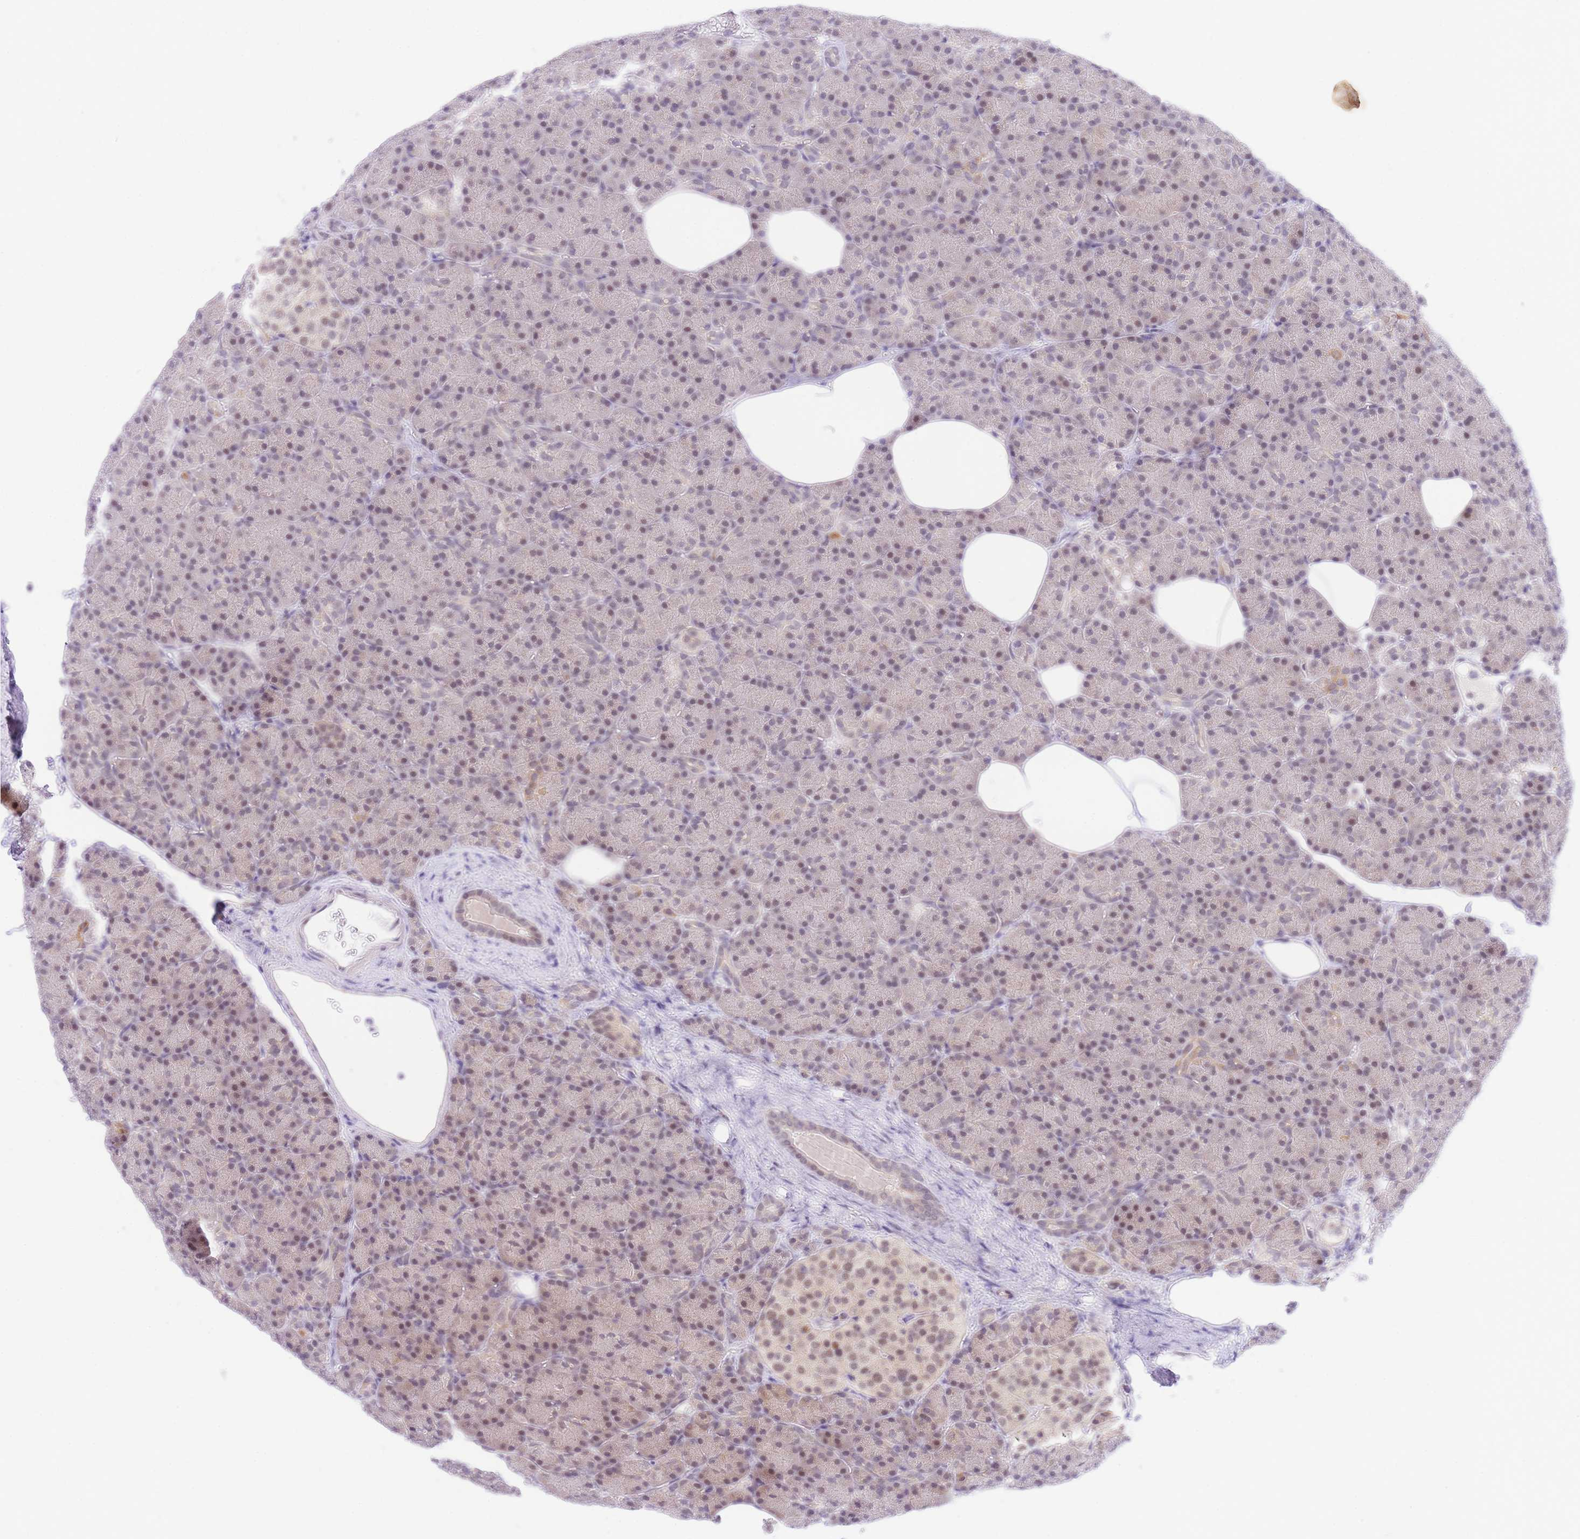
{"staining": {"intensity": "weak", "quantity": ">75%", "location": "nuclear"}, "tissue": "pancreas", "cell_type": "Exocrine glandular cells", "image_type": "normal", "snomed": [{"axis": "morphology", "description": "Normal tissue, NOS"}, {"axis": "topography", "description": "Pancreas"}], "caption": "This micrograph exhibits benign pancreas stained with IHC to label a protein in brown. The nuclear of exocrine glandular cells show weak positivity for the protein. Nuclei are counter-stained blue.", "gene": "UBXN7", "patient": {"sex": "female", "age": 43}}